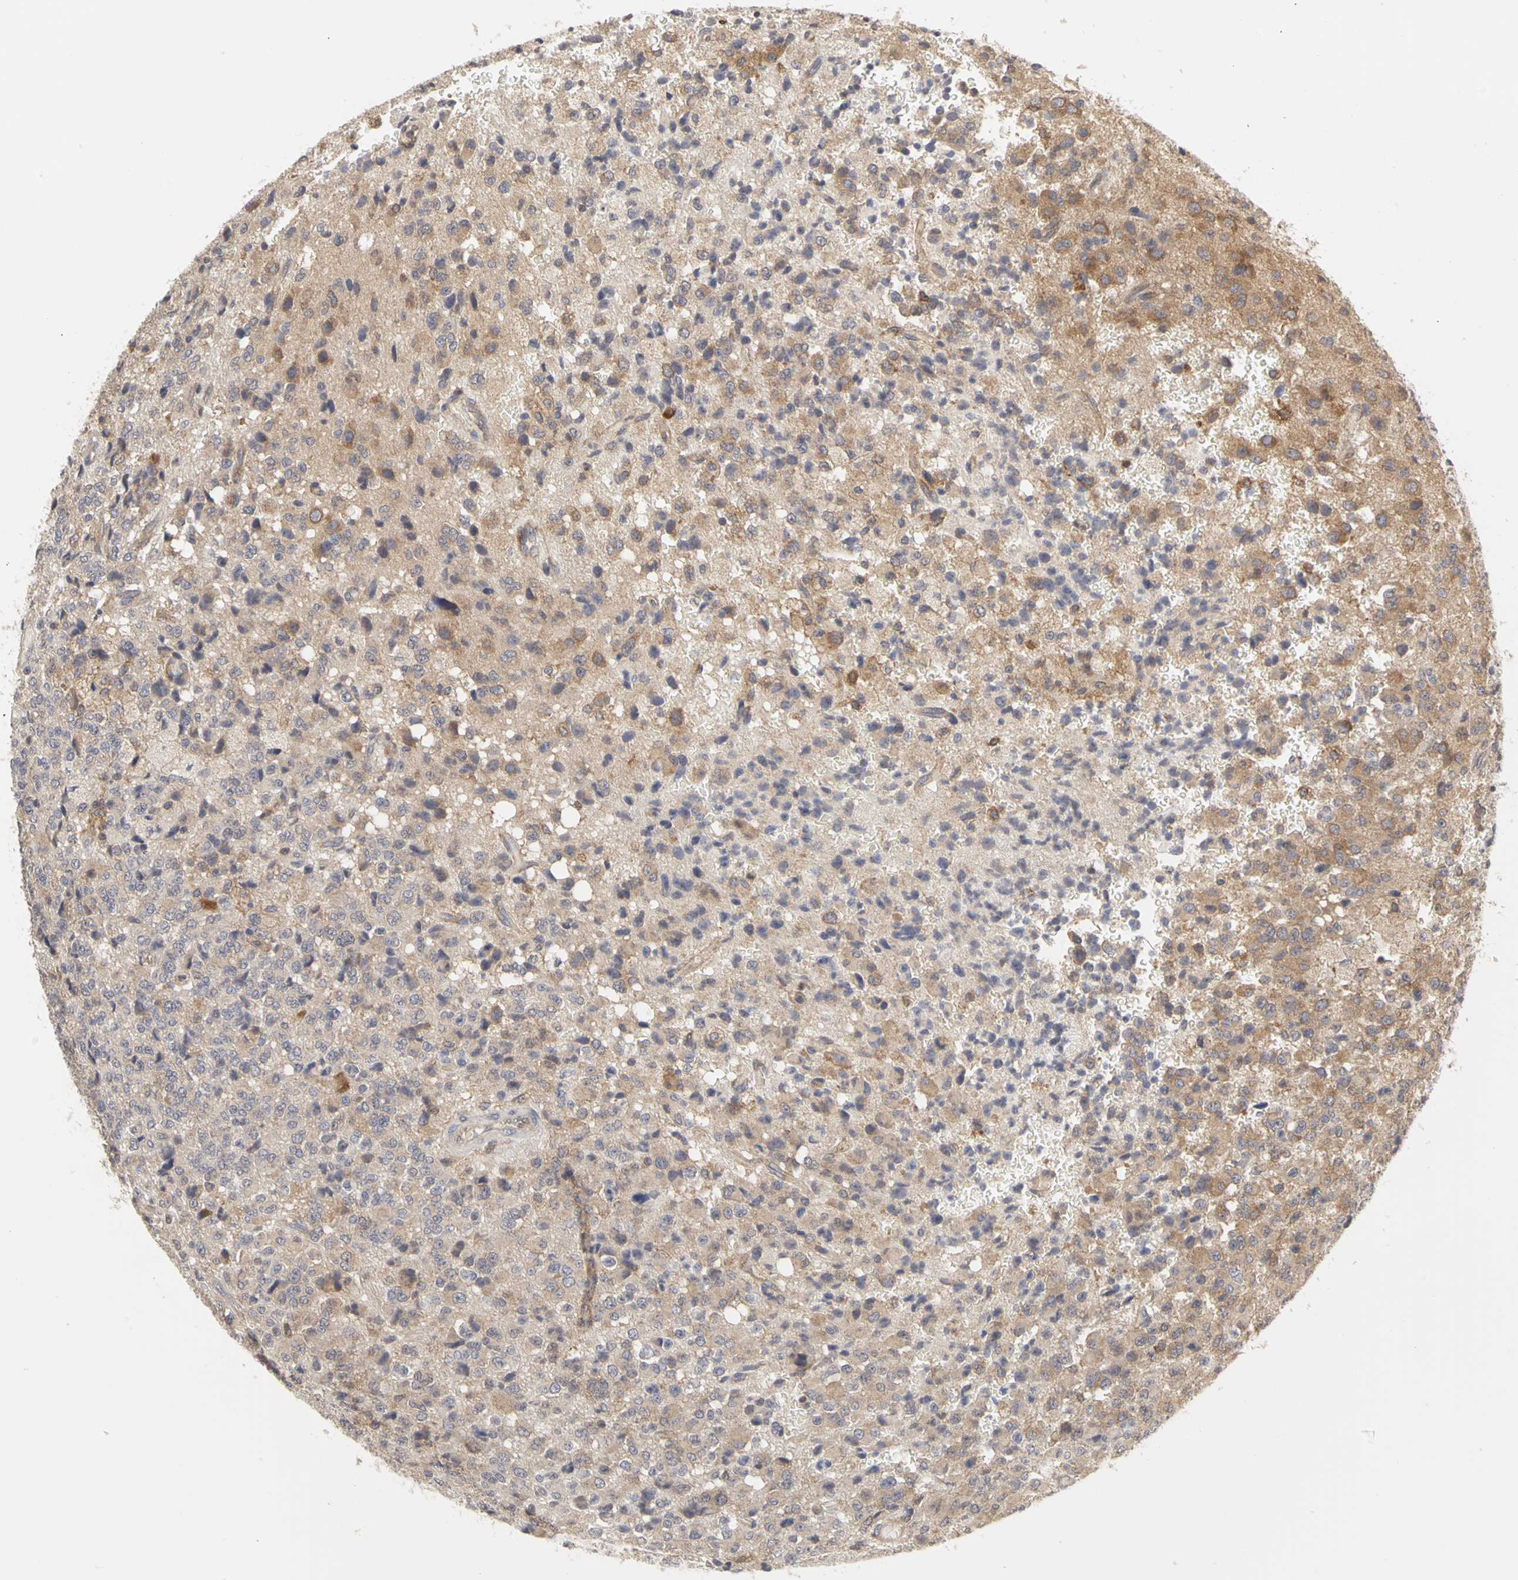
{"staining": {"intensity": "moderate", "quantity": ">75%", "location": "cytoplasmic/membranous"}, "tissue": "glioma", "cell_type": "Tumor cells", "image_type": "cancer", "snomed": [{"axis": "morphology", "description": "Glioma, malignant, High grade"}, {"axis": "topography", "description": "pancreas cauda"}], "caption": "Immunohistochemistry (IHC) image of neoplastic tissue: human malignant glioma (high-grade) stained using immunohistochemistry displays medium levels of moderate protein expression localized specifically in the cytoplasmic/membranous of tumor cells, appearing as a cytoplasmic/membranous brown color.", "gene": "IRAK1", "patient": {"sex": "male", "age": 60}}